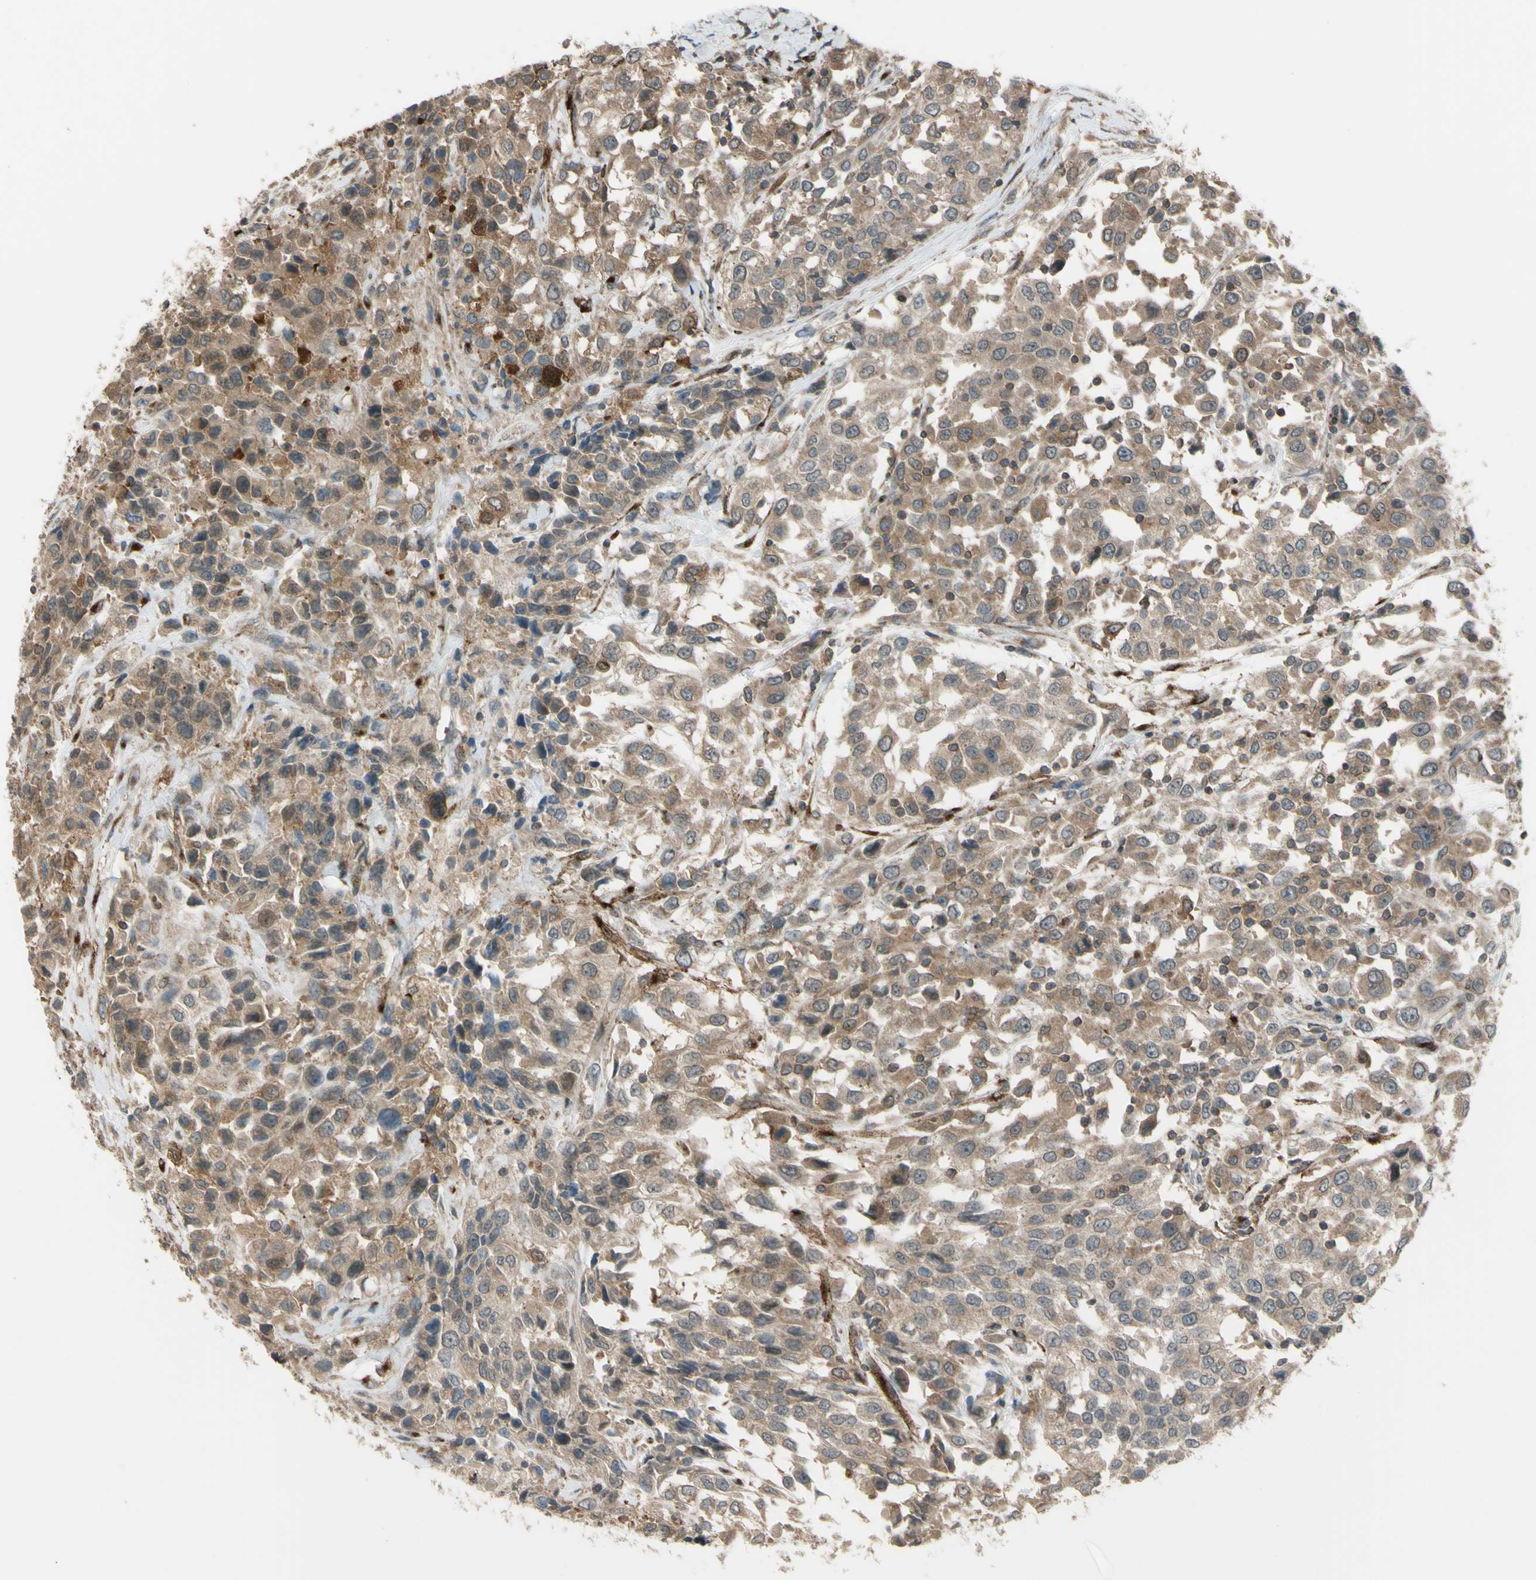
{"staining": {"intensity": "weak", "quantity": "25%-75%", "location": "cytoplasmic/membranous,nuclear"}, "tissue": "urothelial cancer", "cell_type": "Tumor cells", "image_type": "cancer", "snomed": [{"axis": "morphology", "description": "Urothelial carcinoma, High grade"}, {"axis": "topography", "description": "Urinary bladder"}], "caption": "About 25%-75% of tumor cells in urothelial carcinoma (high-grade) reveal weak cytoplasmic/membranous and nuclear protein staining as visualized by brown immunohistochemical staining.", "gene": "FLII", "patient": {"sex": "female", "age": 80}}